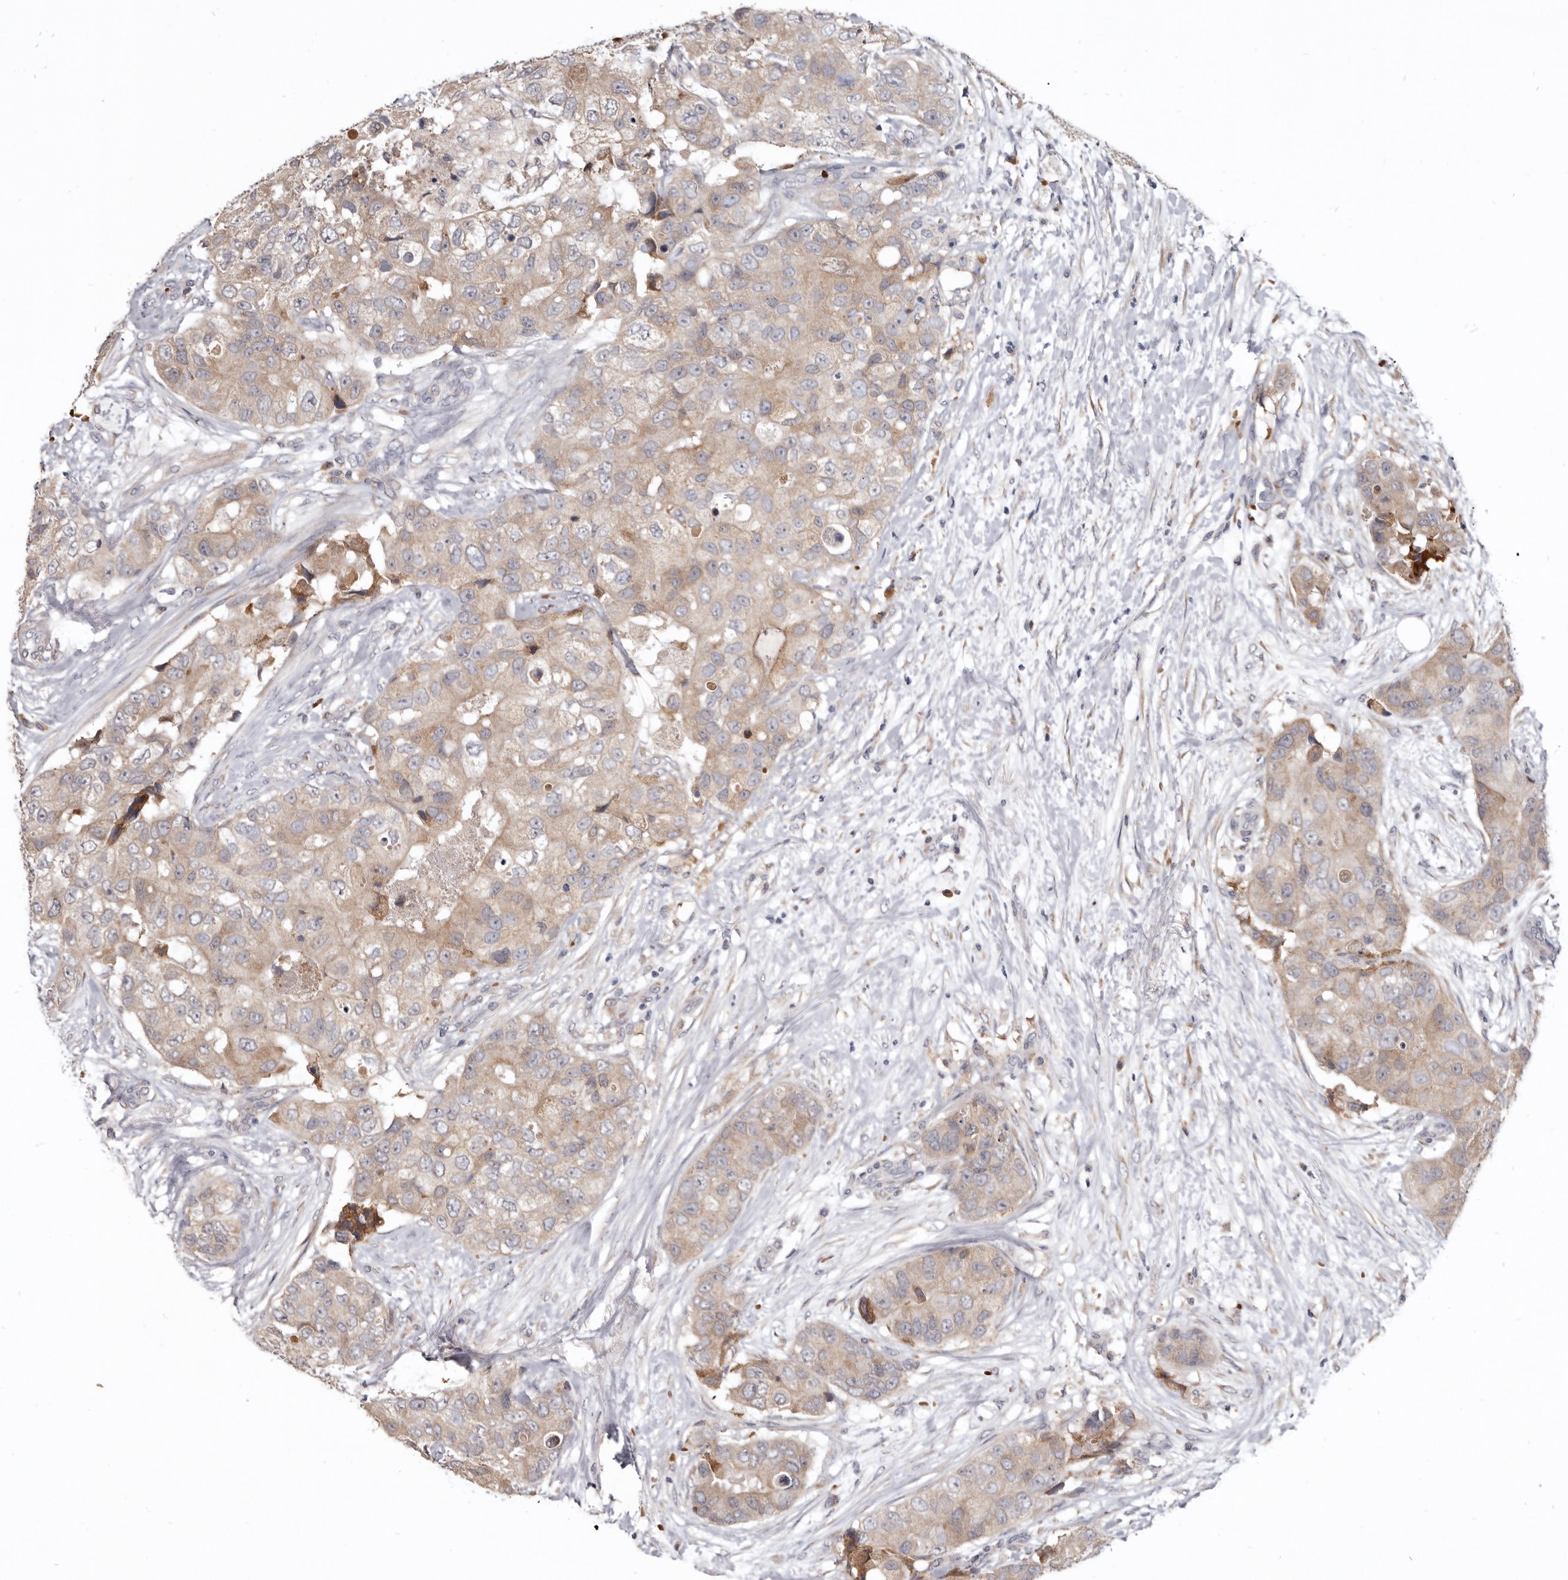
{"staining": {"intensity": "weak", "quantity": ">75%", "location": "cytoplasmic/membranous"}, "tissue": "breast cancer", "cell_type": "Tumor cells", "image_type": "cancer", "snomed": [{"axis": "morphology", "description": "Duct carcinoma"}, {"axis": "topography", "description": "Breast"}], "caption": "Immunohistochemical staining of intraductal carcinoma (breast) reveals weak cytoplasmic/membranous protein staining in about >75% of tumor cells. (Brightfield microscopy of DAB IHC at high magnification).", "gene": "NENF", "patient": {"sex": "female", "age": 62}}